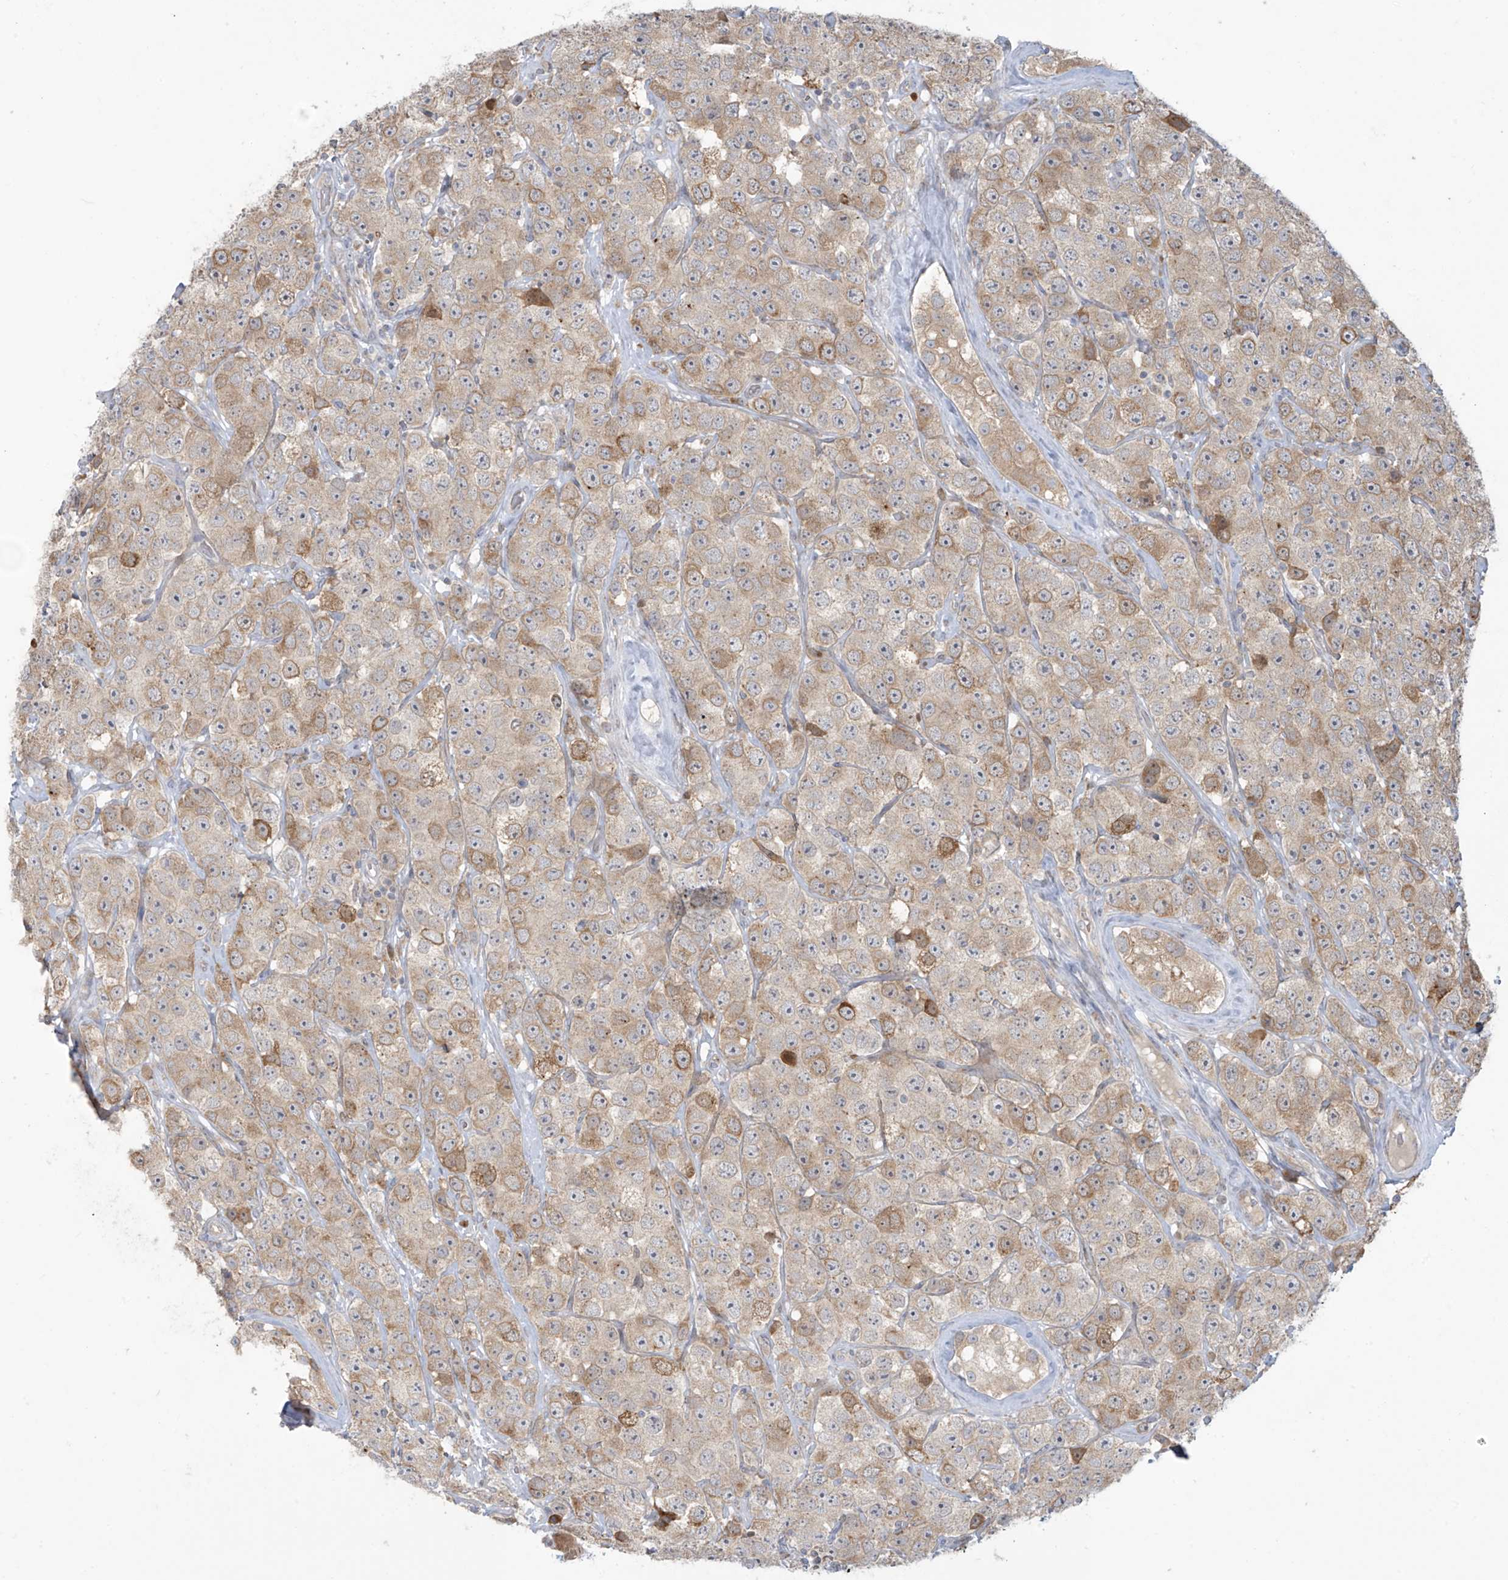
{"staining": {"intensity": "moderate", "quantity": "<25%", "location": "cytoplasmic/membranous"}, "tissue": "testis cancer", "cell_type": "Tumor cells", "image_type": "cancer", "snomed": [{"axis": "morphology", "description": "Seminoma, NOS"}, {"axis": "topography", "description": "Testis"}], "caption": "Human testis cancer (seminoma) stained with a protein marker shows moderate staining in tumor cells.", "gene": "PPAT", "patient": {"sex": "male", "age": 28}}